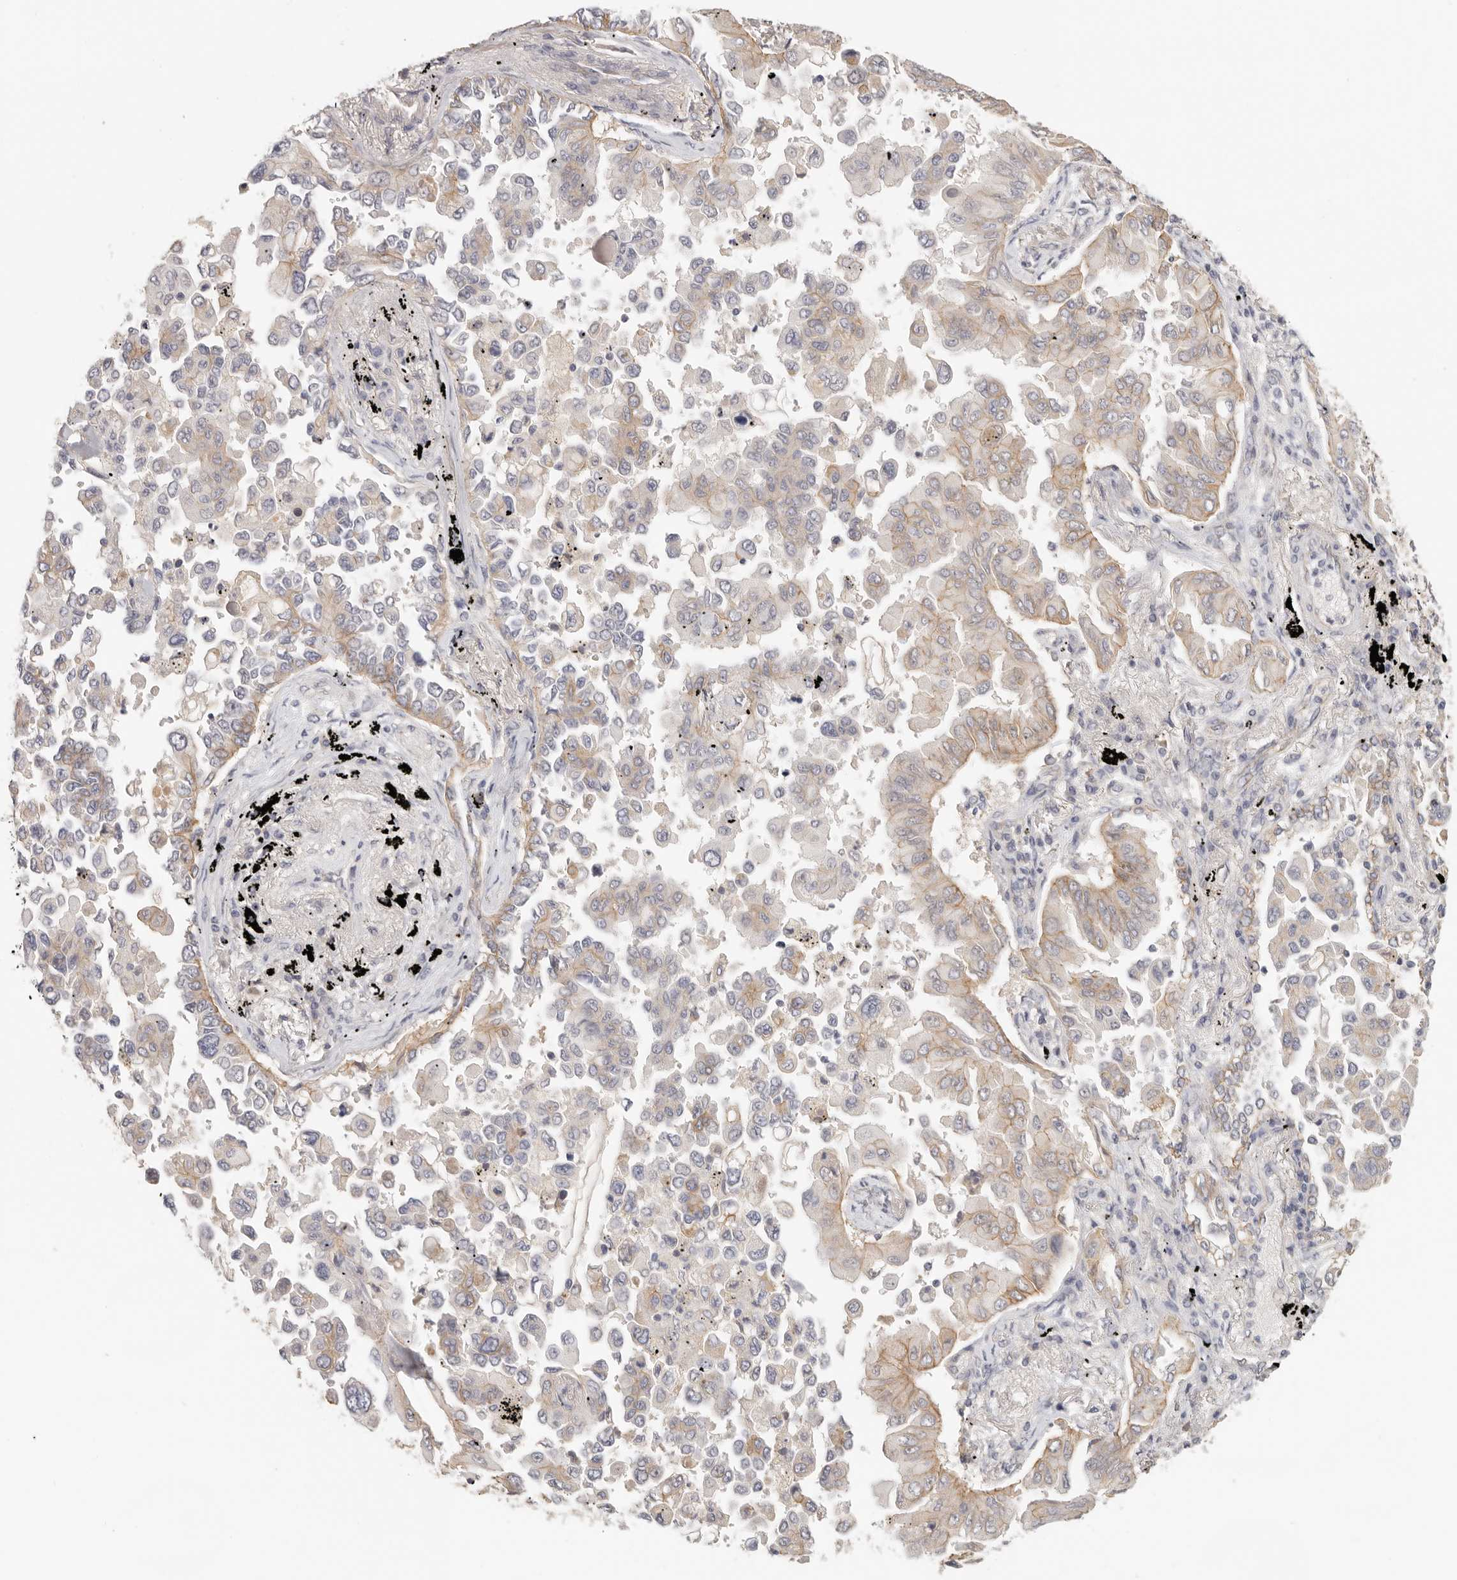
{"staining": {"intensity": "moderate", "quantity": "25%-75%", "location": "cytoplasmic/membranous"}, "tissue": "lung cancer", "cell_type": "Tumor cells", "image_type": "cancer", "snomed": [{"axis": "morphology", "description": "Adenocarcinoma, NOS"}, {"axis": "topography", "description": "Lung"}], "caption": "Tumor cells reveal medium levels of moderate cytoplasmic/membranous staining in about 25%-75% of cells in human adenocarcinoma (lung).", "gene": "ANXA9", "patient": {"sex": "female", "age": 67}}